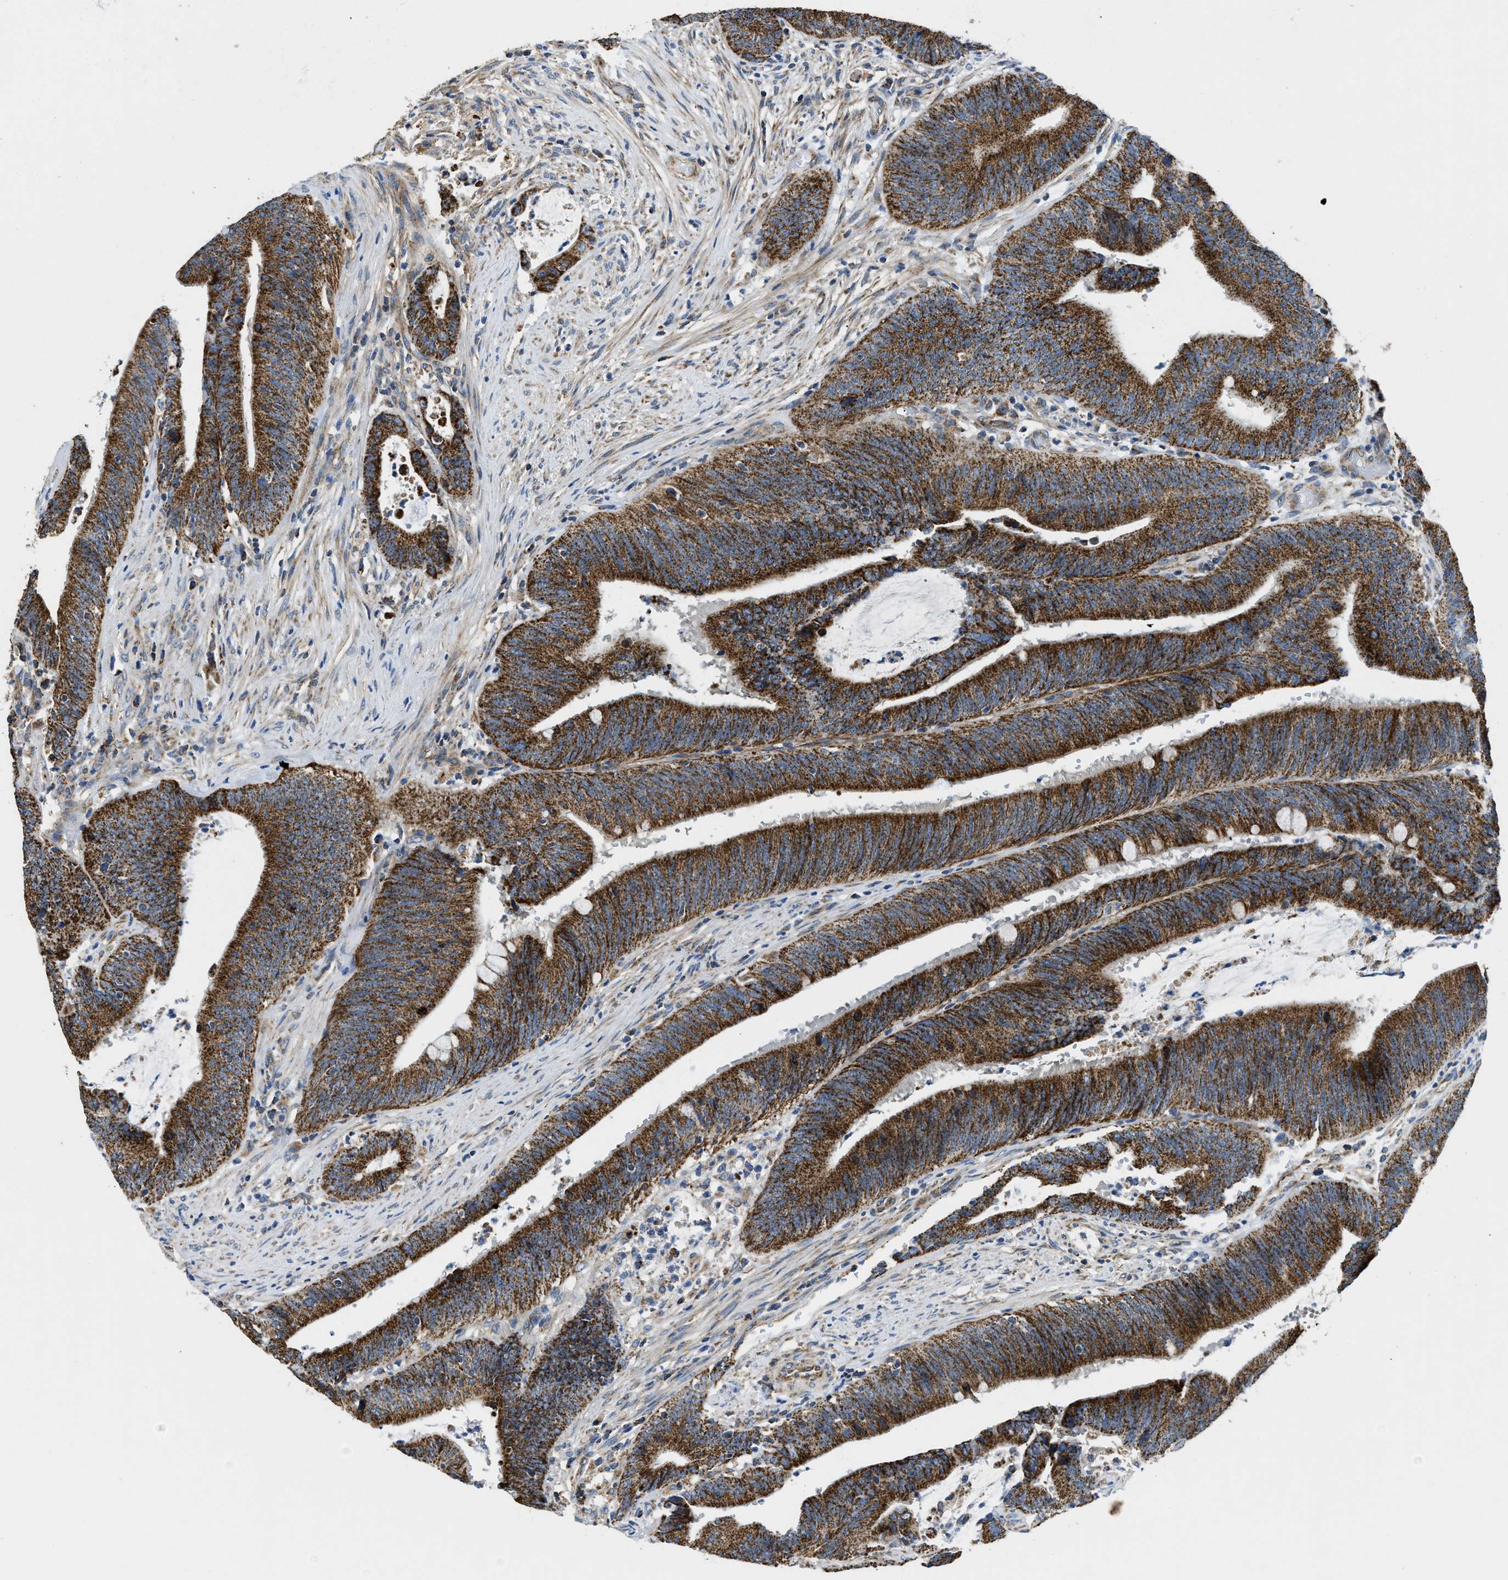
{"staining": {"intensity": "strong", "quantity": ">75%", "location": "cytoplasmic/membranous"}, "tissue": "colorectal cancer", "cell_type": "Tumor cells", "image_type": "cancer", "snomed": [{"axis": "morphology", "description": "Normal tissue, NOS"}, {"axis": "morphology", "description": "Adenocarcinoma, NOS"}, {"axis": "topography", "description": "Rectum"}], "caption": "Colorectal cancer (adenocarcinoma) stained with DAB (3,3'-diaminobenzidine) IHC demonstrates high levels of strong cytoplasmic/membranous staining in about >75% of tumor cells.", "gene": "STK33", "patient": {"sex": "female", "age": 66}}